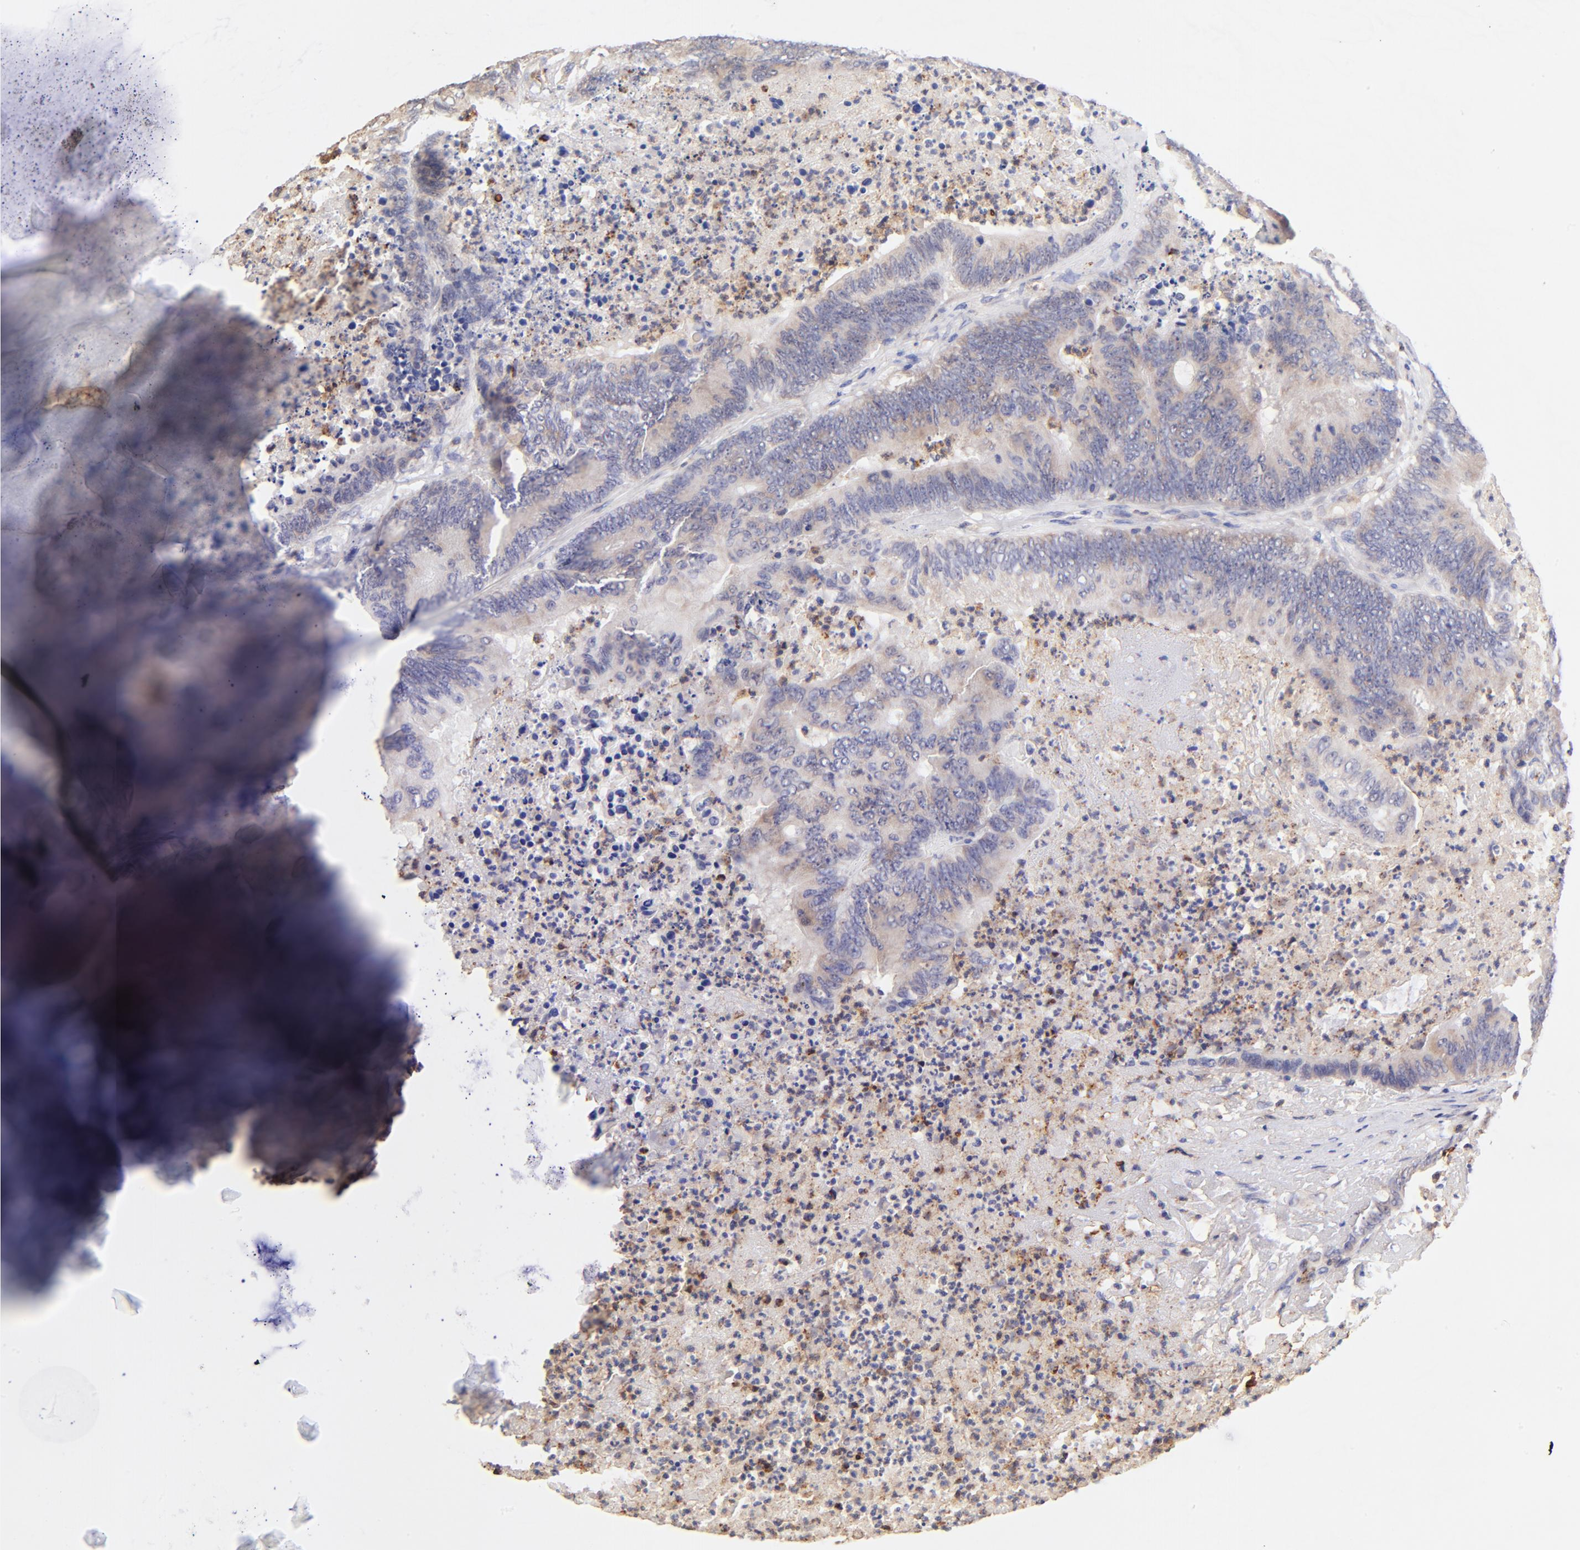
{"staining": {"intensity": "weak", "quantity": ">75%", "location": "cytoplasmic/membranous"}, "tissue": "colorectal cancer", "cell_type": "Tumor cells", "image_type": "cancer", "snomed": [{"axis": "morphology", "description": "Adenocarcinoma, NOS"}, {"axis": "topography", "description": "Colon"}], "caption": "Colorectal cancer stained with a protein marker exhibits weak staining in tumor cells.", "gene": "PTK7", "patient": {"sex": "male", "age": 65}}